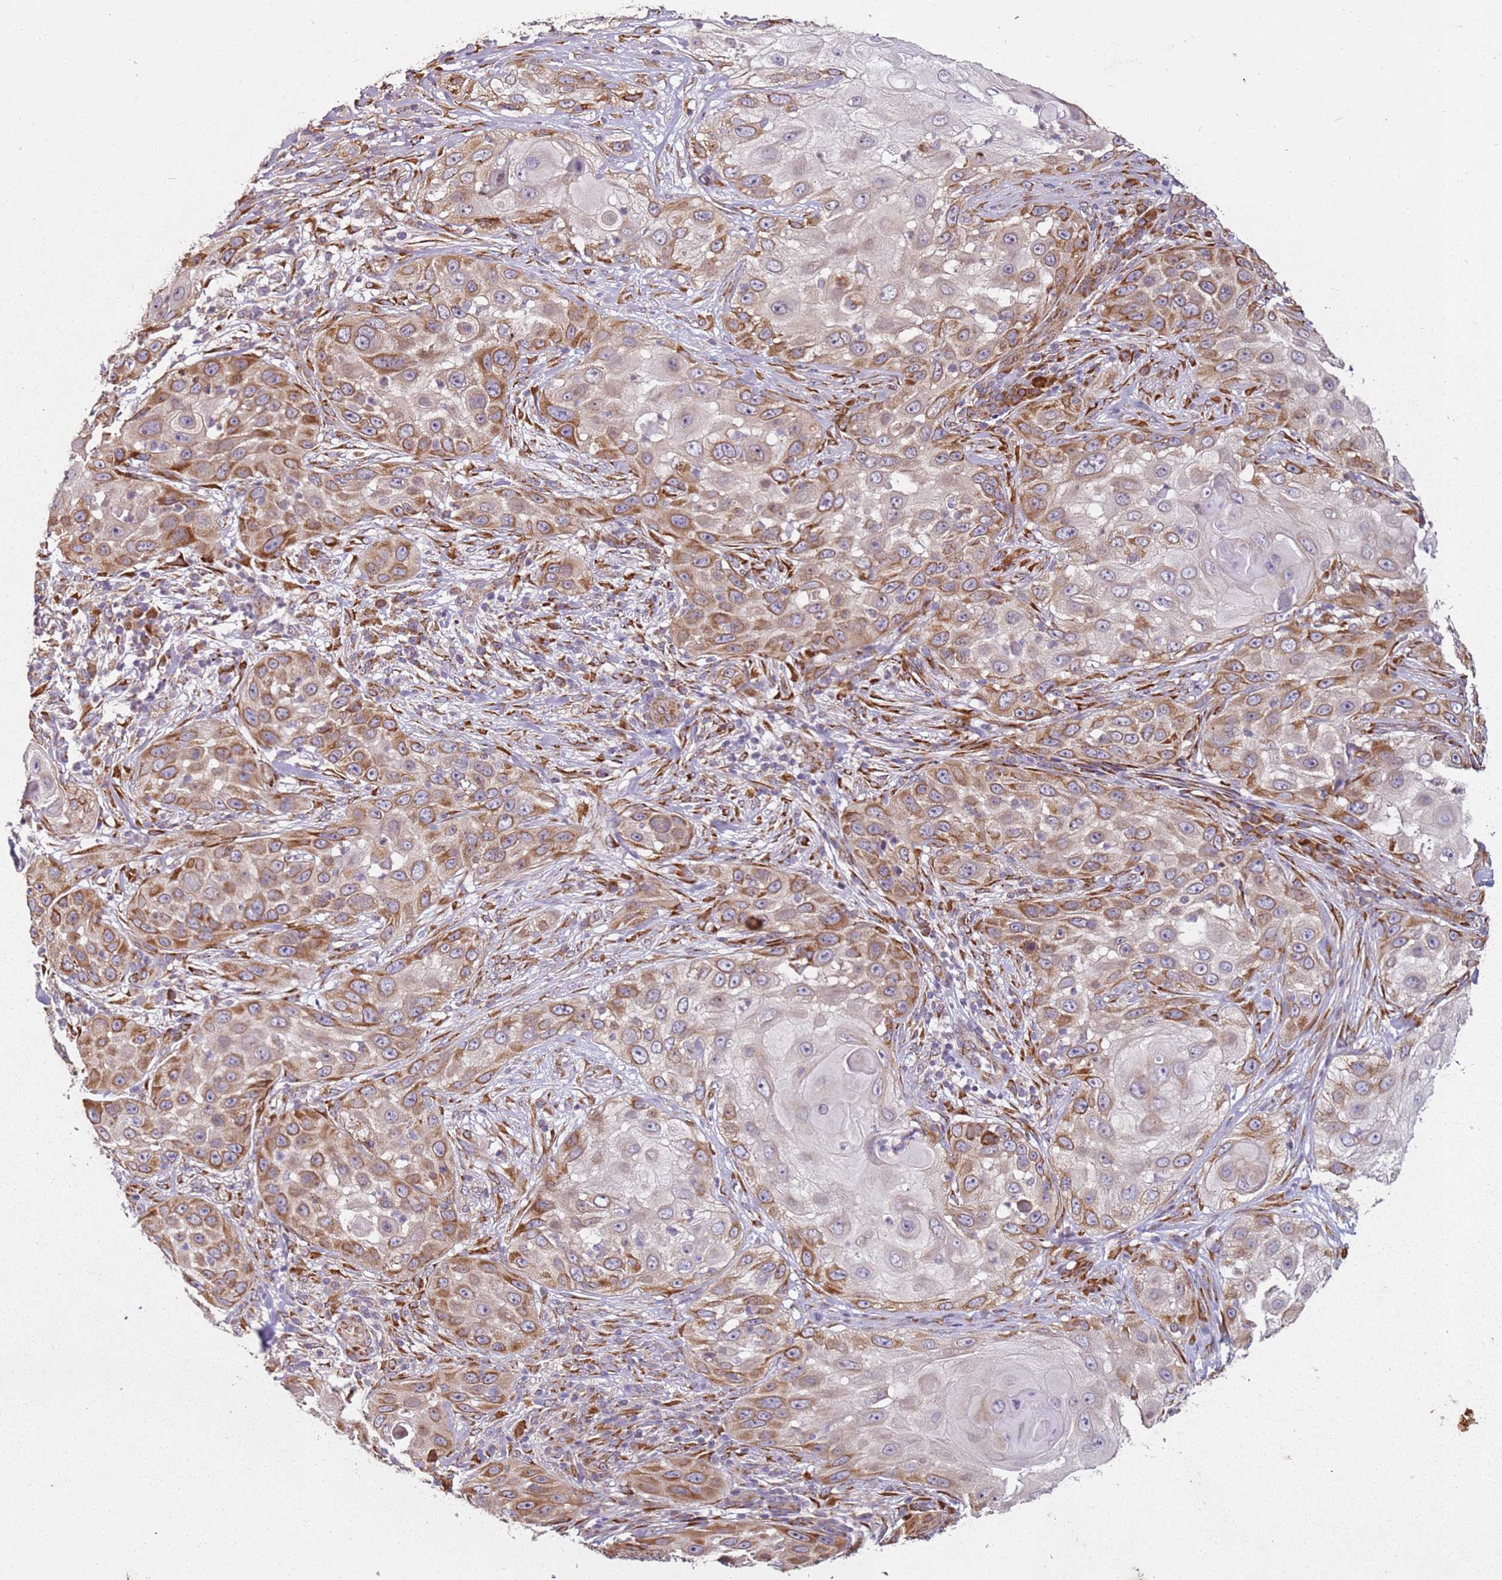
{"staining": {"intensity": "moderate", "quantity": ">75%", "location": "cytoplasmic/membranous"}, "tissue": "skin cancer", "cell_type": "Tumor cells", "image_type": "cancer", "snomed": [{"axis": "morphology", "description": "Squamous cell carcinoma, NOS"}, {"axis": "topography", "description": "Skin"}], "caption": "Protein staining reveals moderate cytoplasmic/membranous positivity in about >75% of tumor cells in skin squamous cell carcinoma. Using DAB (brown) and hematoxylin (blue) stains, captured at high magnification using brightfield microscopy.", "gene": "ARFRP1", "patient": {"sex": "female", "age": 44}}